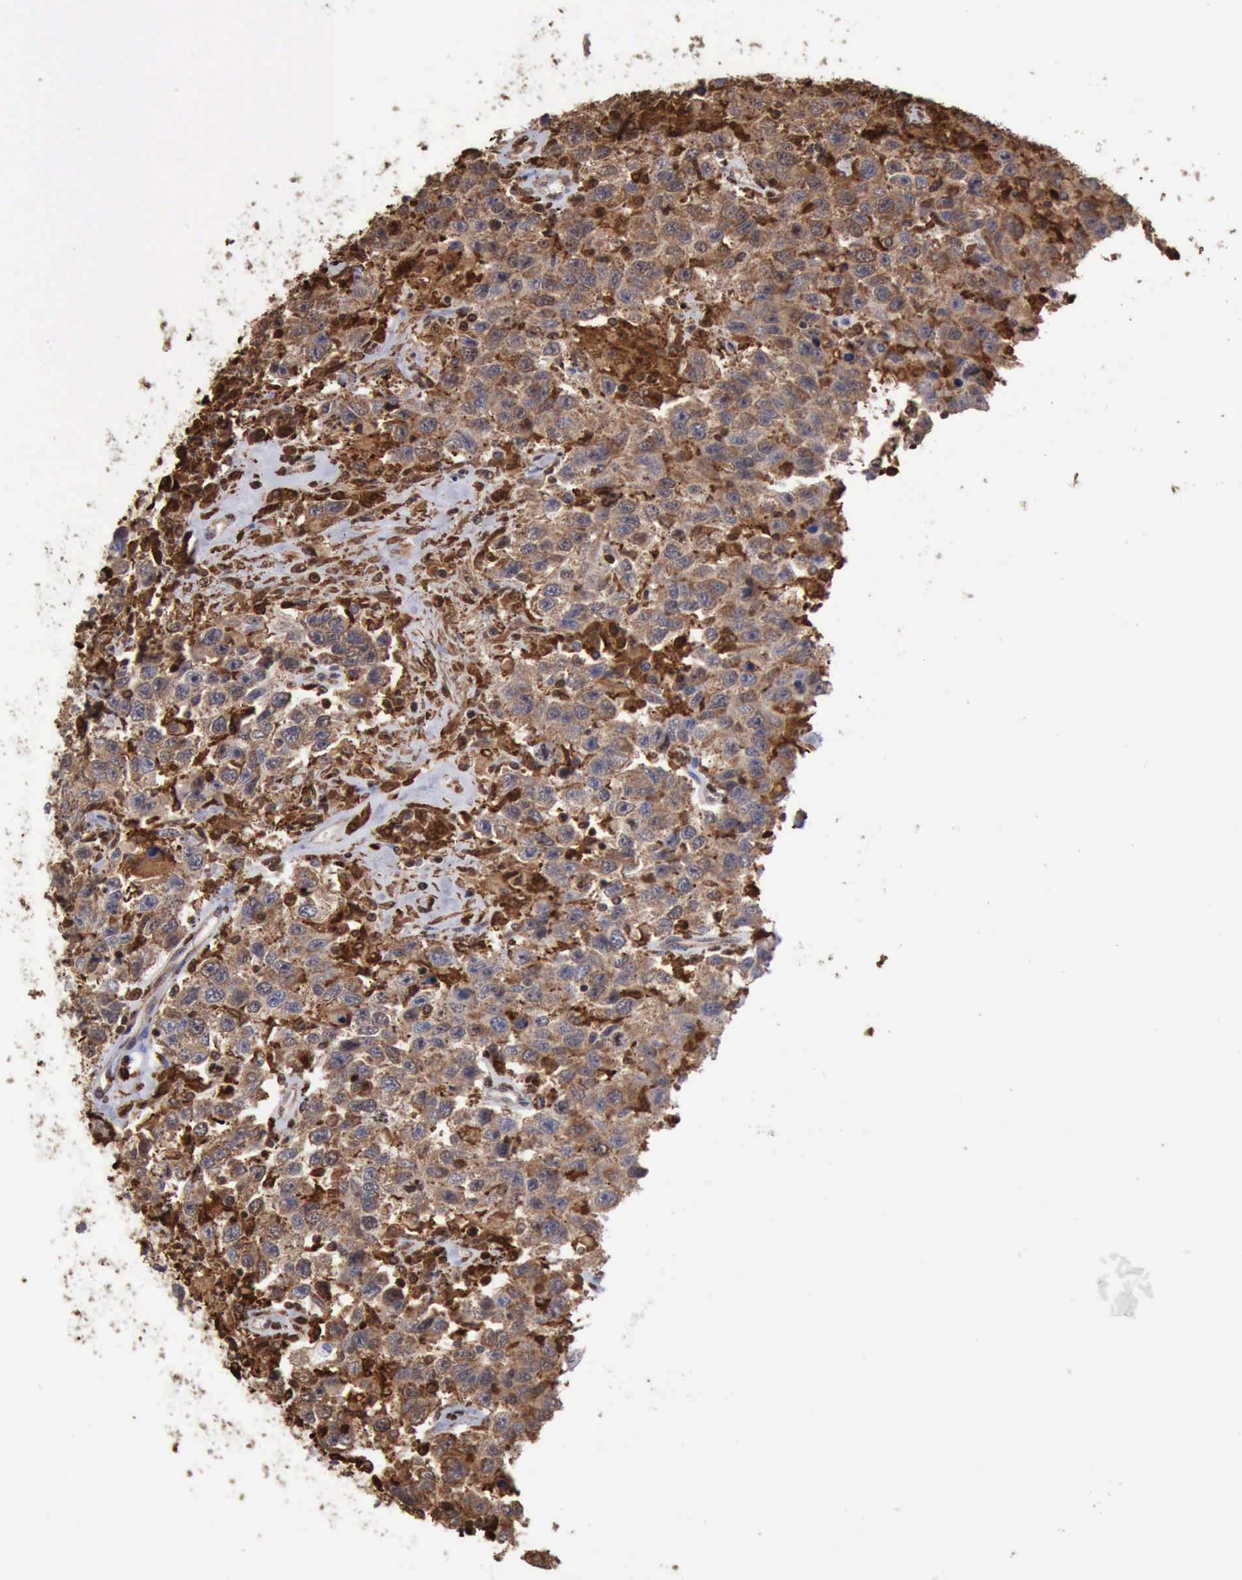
{"staining": {"intensity": "strong", "quantity": ">75%", "location": "cytoplasmic/membranous,nuclear"}, "tissue": "testis cancer", "cell_type": "Tumor cells", "image_type": "cancer", "snomed": [{"axis": "morphology", "description": "Seminoma, NOS"}, {"axis": "topography", "description": "Testis"}], "caption": "Tumor cells demonstrate high levels of strong cytoplasmic/membranous and nuclear expression in about >75% of cells in human testis cancer (seminoma). (DAB = brown stain, brightfield microscopy at high magnification).", "gene": "STAT1", "patient": {"sex": "male", "age": 41}}